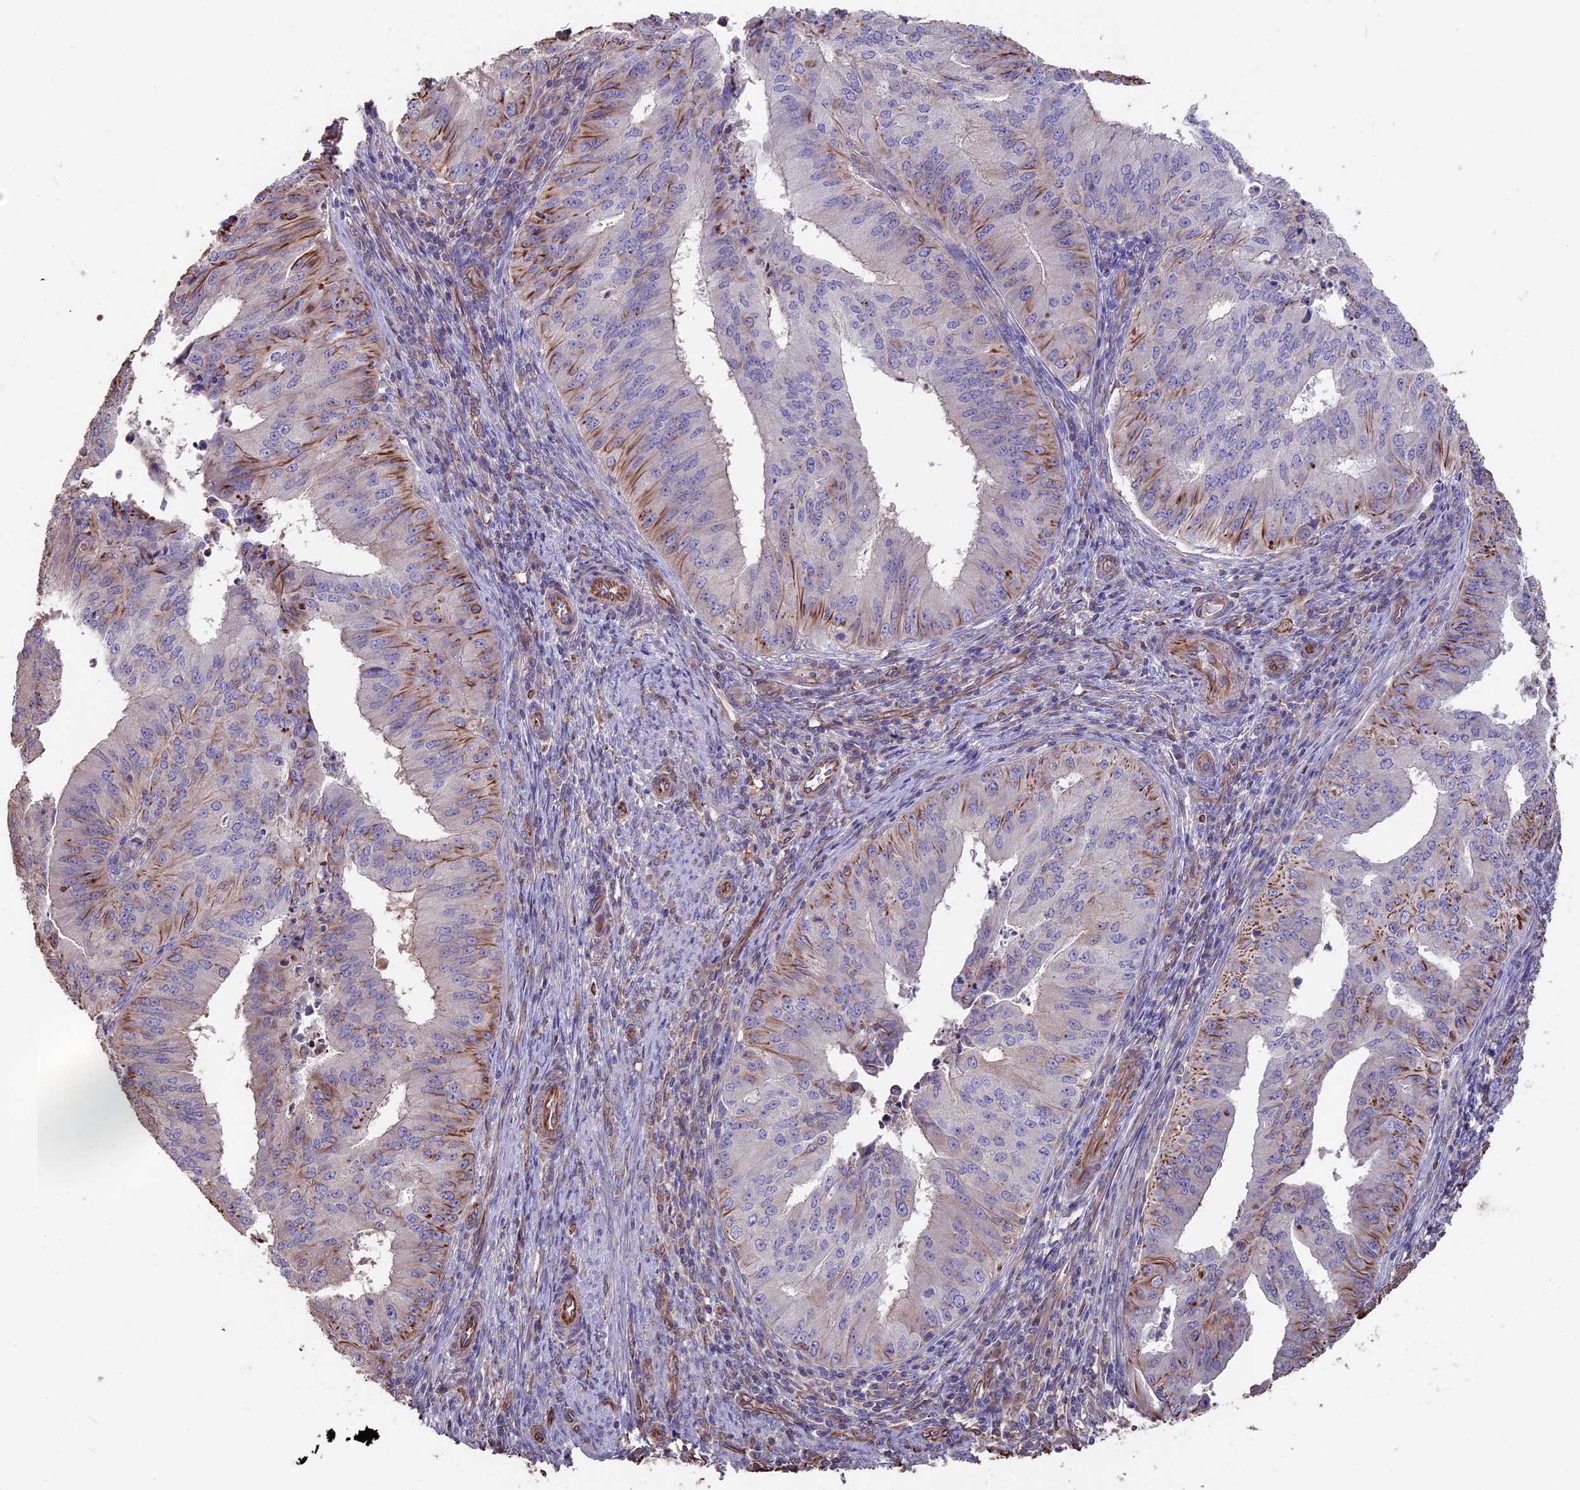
{"staining": {"intensity": "moderate", "quantity": "<25%", "location": "cytoplasmic/membranous"}, "tissue": "endometrial cancer", "cell_type": "Tumor cells", "image_type": "cancer", "snomed": [{"axis": "morphology", "description": "Adenocarcinoma, NOS"}, {"axis": "topography", "description": "Endometrium"}], "caption": "Protein staining of endometrial cancer (adenocarcinoma) tissue displays moderate cytoplasmic/membranous expression in approximately <25% of tumor cells.", "gene": "SEH1L", "patient": {"sex": "female", "age": 50}}